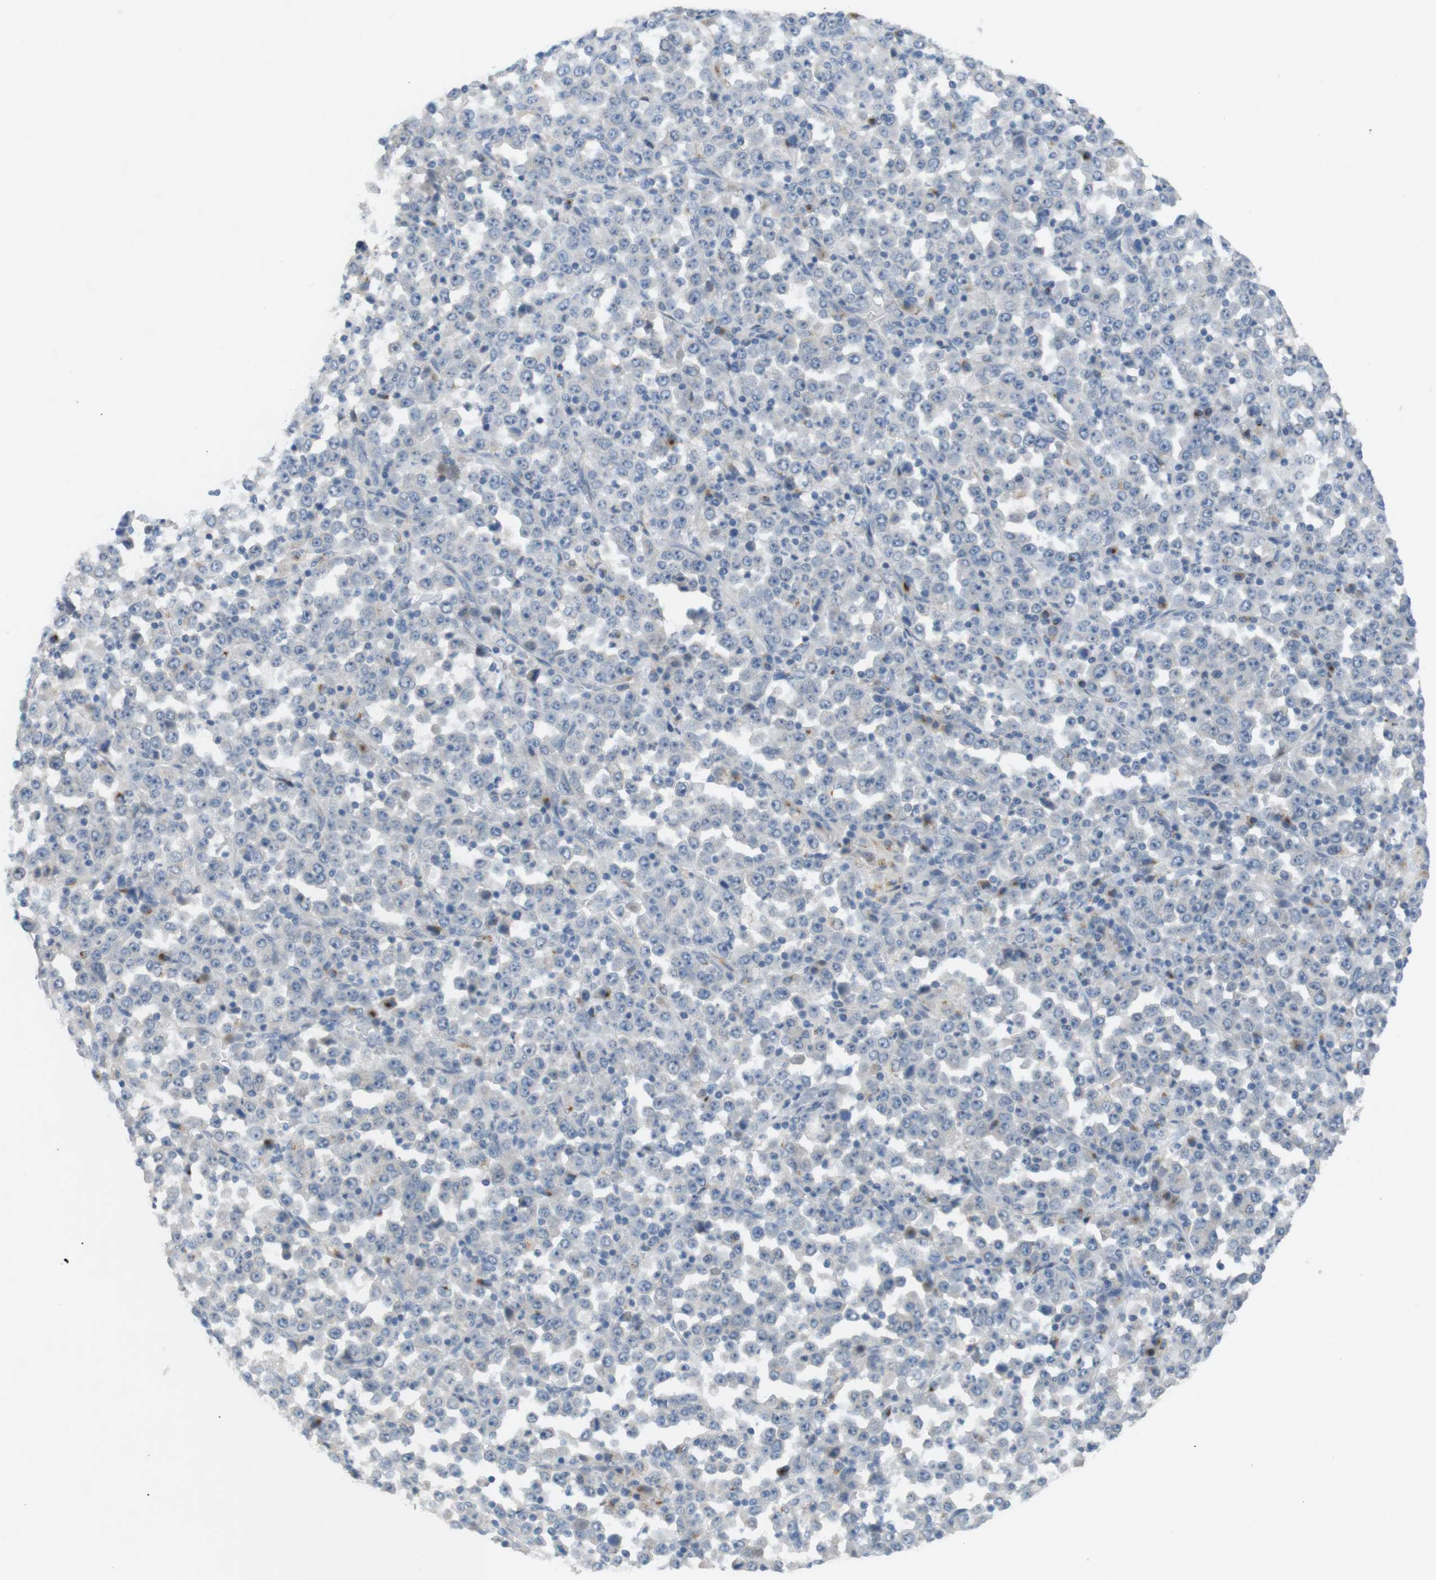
{"staining": {"intensity": "negative", "quantity": "none", "location": "none"}, "tissue": "stomach cancer", "cell_type": "Tumor cells", "image_type": "cancer", "snomed": [{"axis": "morphology", "description": "Normal tissue, NOS"}, {"axis": "morphology", "description": "Adenocarcinoma, NOS"}, {"axis": "topography", "description": "Stomach, upper"}, {"axis": "topography", "description": "Stomach"}], "caption": "This is a photomicrograph of immunohistochemistry staining of stomach cancer, which shows no positivity in tumor cells. (DAB (3,3'-diaminobenzidine) immunohistochemistry (IHC) with hematoxylin counter stain).", "gene": "YIPF3", "patient": {"sex": "male", "age": 59}}